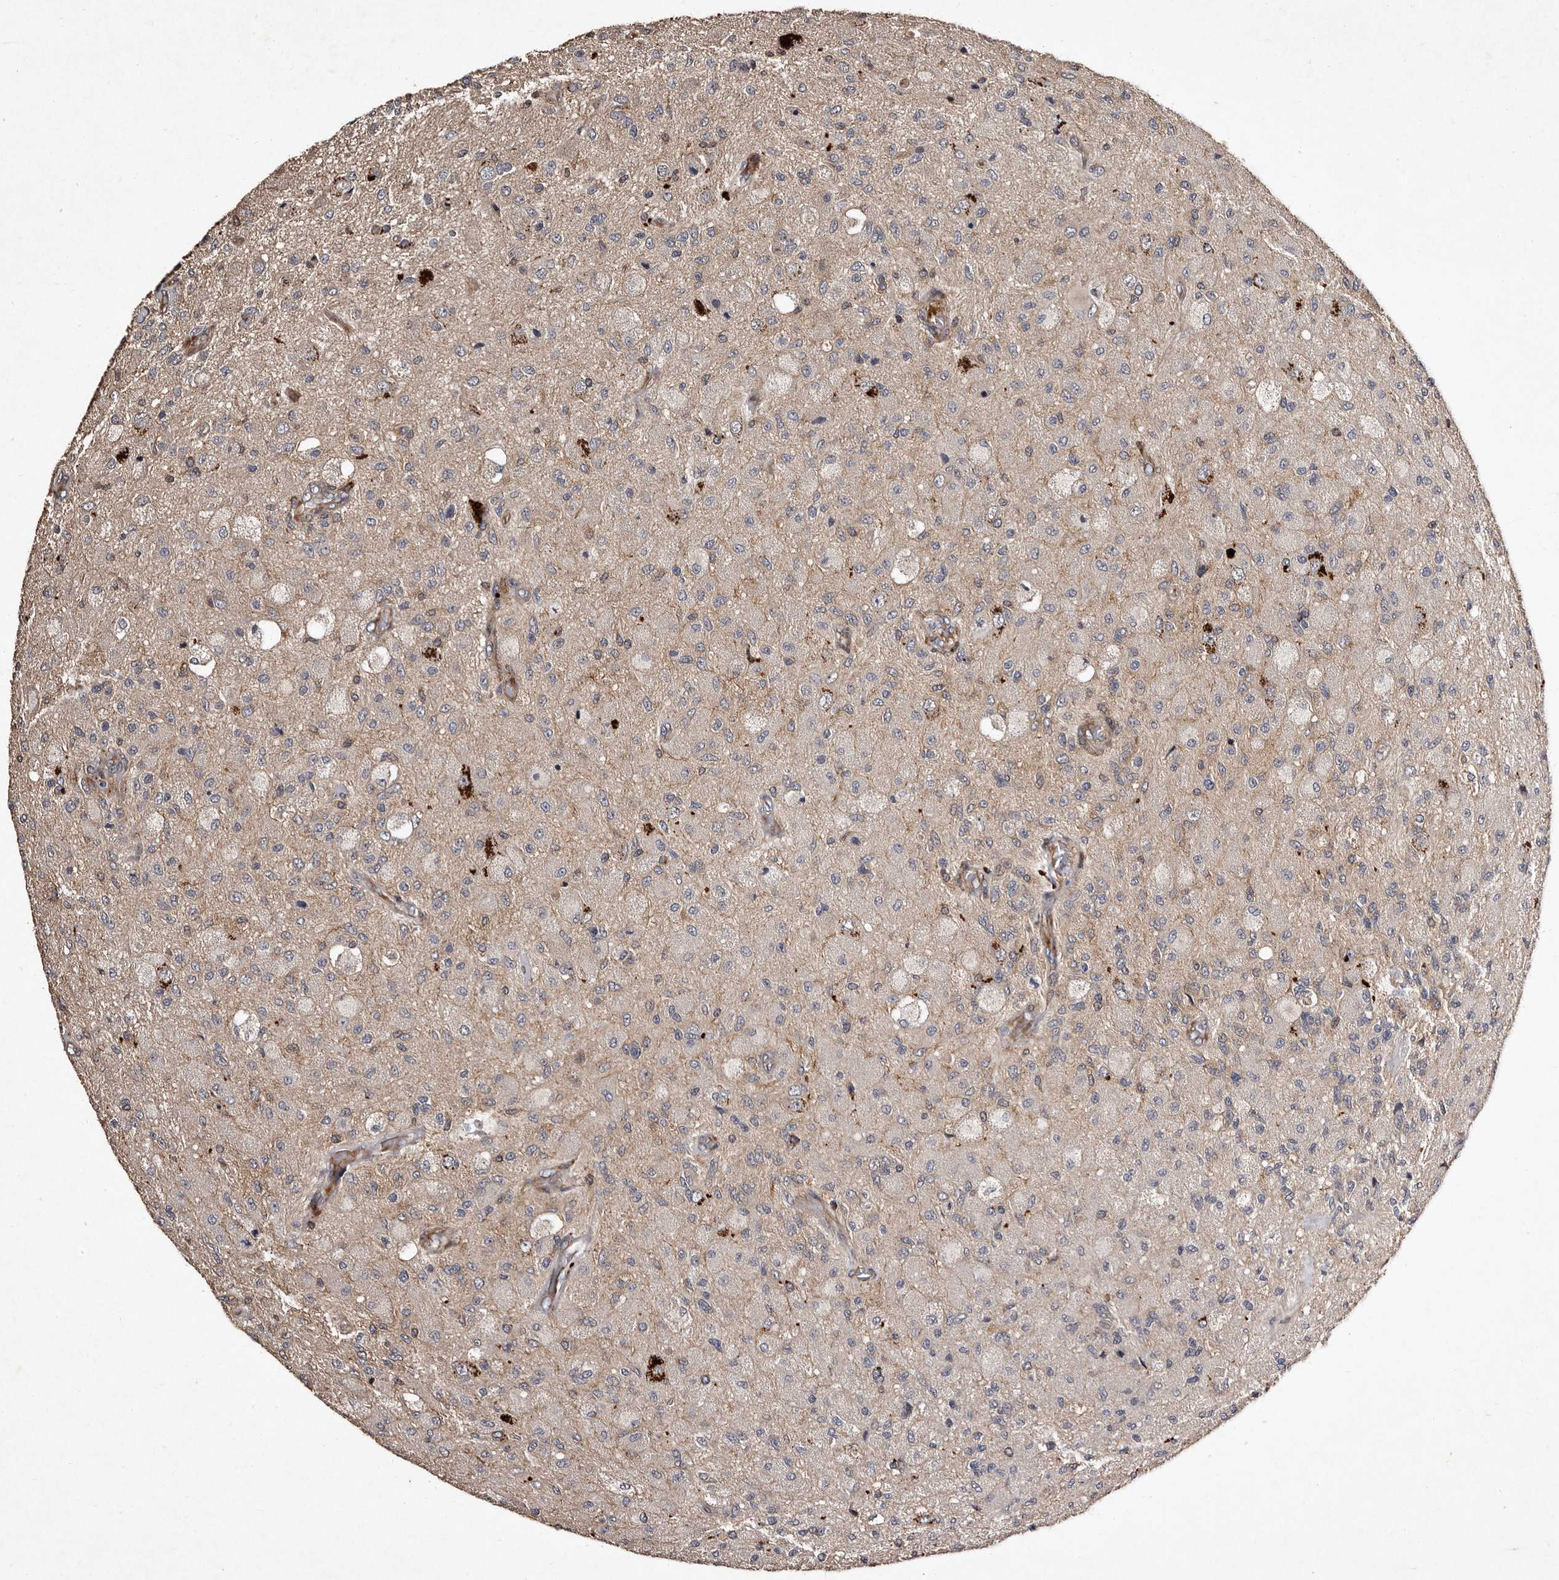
{"staining": {"intensity": "negative", "quantity": "none", "location": "none"}, "tissue": "glioma", "cell_type": "Tumor cells", "image_type": "cancer", "snomed": [{"axis": "morphology", "description": "Normal tissue, NOS"}, {"axis": "morphology", "description": "Glioma, malignant, High grade"}, {"axis": "topography", "description": "Cerebral cortex"}], "caption": "A high-resolution micrograph shows immunohistochemistry (IHC) staining of glioma, which shows no significant staining in tumor cells. (Stains: DAB IHC with hematoxylin counter stain, Microscopy: brightfield microscopy at high magnification).", "gene": "PRKD3", "patient": {"sex": "male", "age": 77}}